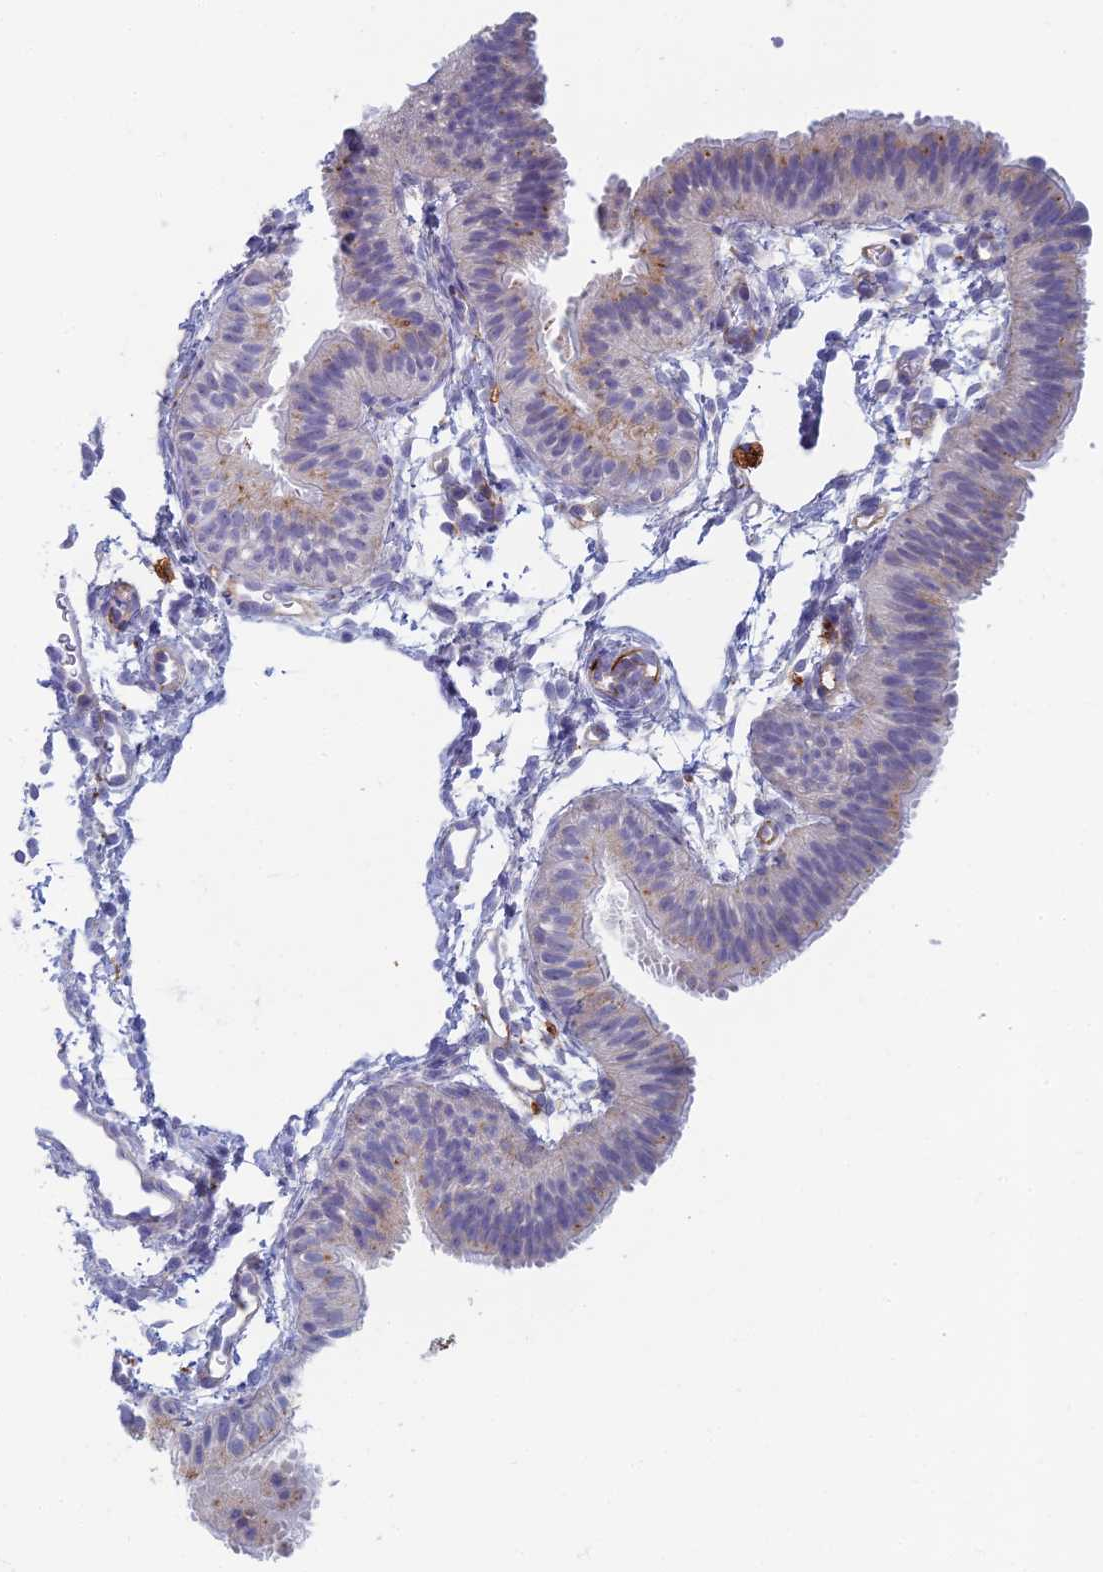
{"staining": {"intensity": "weak", "quantity": "<25%", "location": "cytoplasmic/membranous"}, "tissue": "fallopian tube", "cell_type": "Glandular cells", "image_type": "normal", "snomed": [{"axis": "morphology", "description": "Normal tissue, NOS"}, {"axis": "topography", "description": "Fallopian tube"}], "caption": "This is an immunohistochemistry (IHC) micrograph of normal fallopian tube. There is no positivity in glandular cells.", "gene": "FERD3L", "patient": {"sex": "female", "age": 35}}